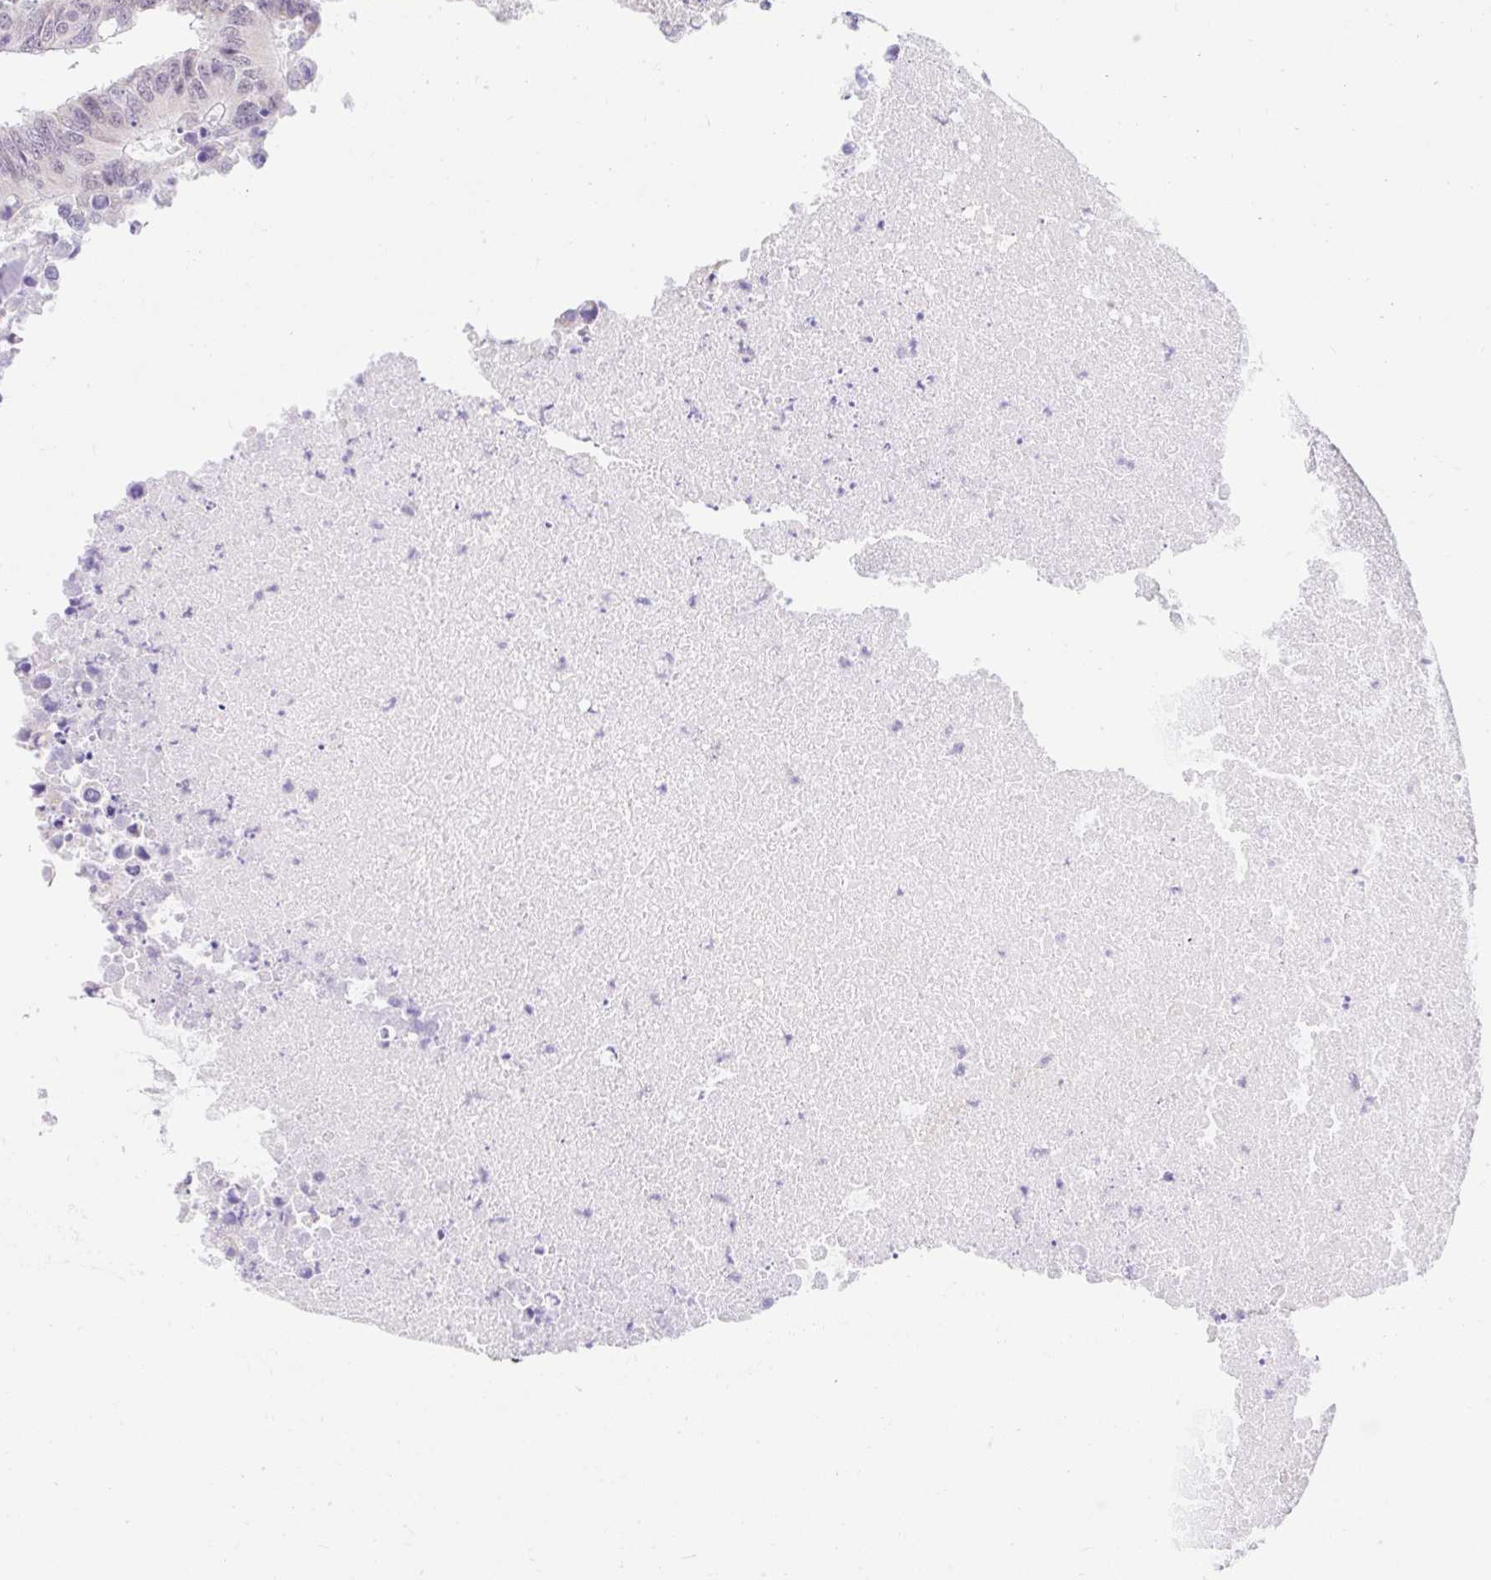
{"staining": {"intensity": "negative", "quantity": "none", "location": "none"}, "tissue": "colorectal cancer", "cell_type": "Tumor cells", "image_type": "cancer", "snomed": [{"axis": "morphology", "description": "Adenocarcinoma, NOS"}, {"axis": "topography", "description": "Colon"}], "caption": "Immunohistochemistry image of human colorectal cancer (adenocarcinoma) stained for a protein (brown), which displays no expression in tumor cells.", "gene": "ITPK1", "patient": {"sex": "male", "age": 71}}